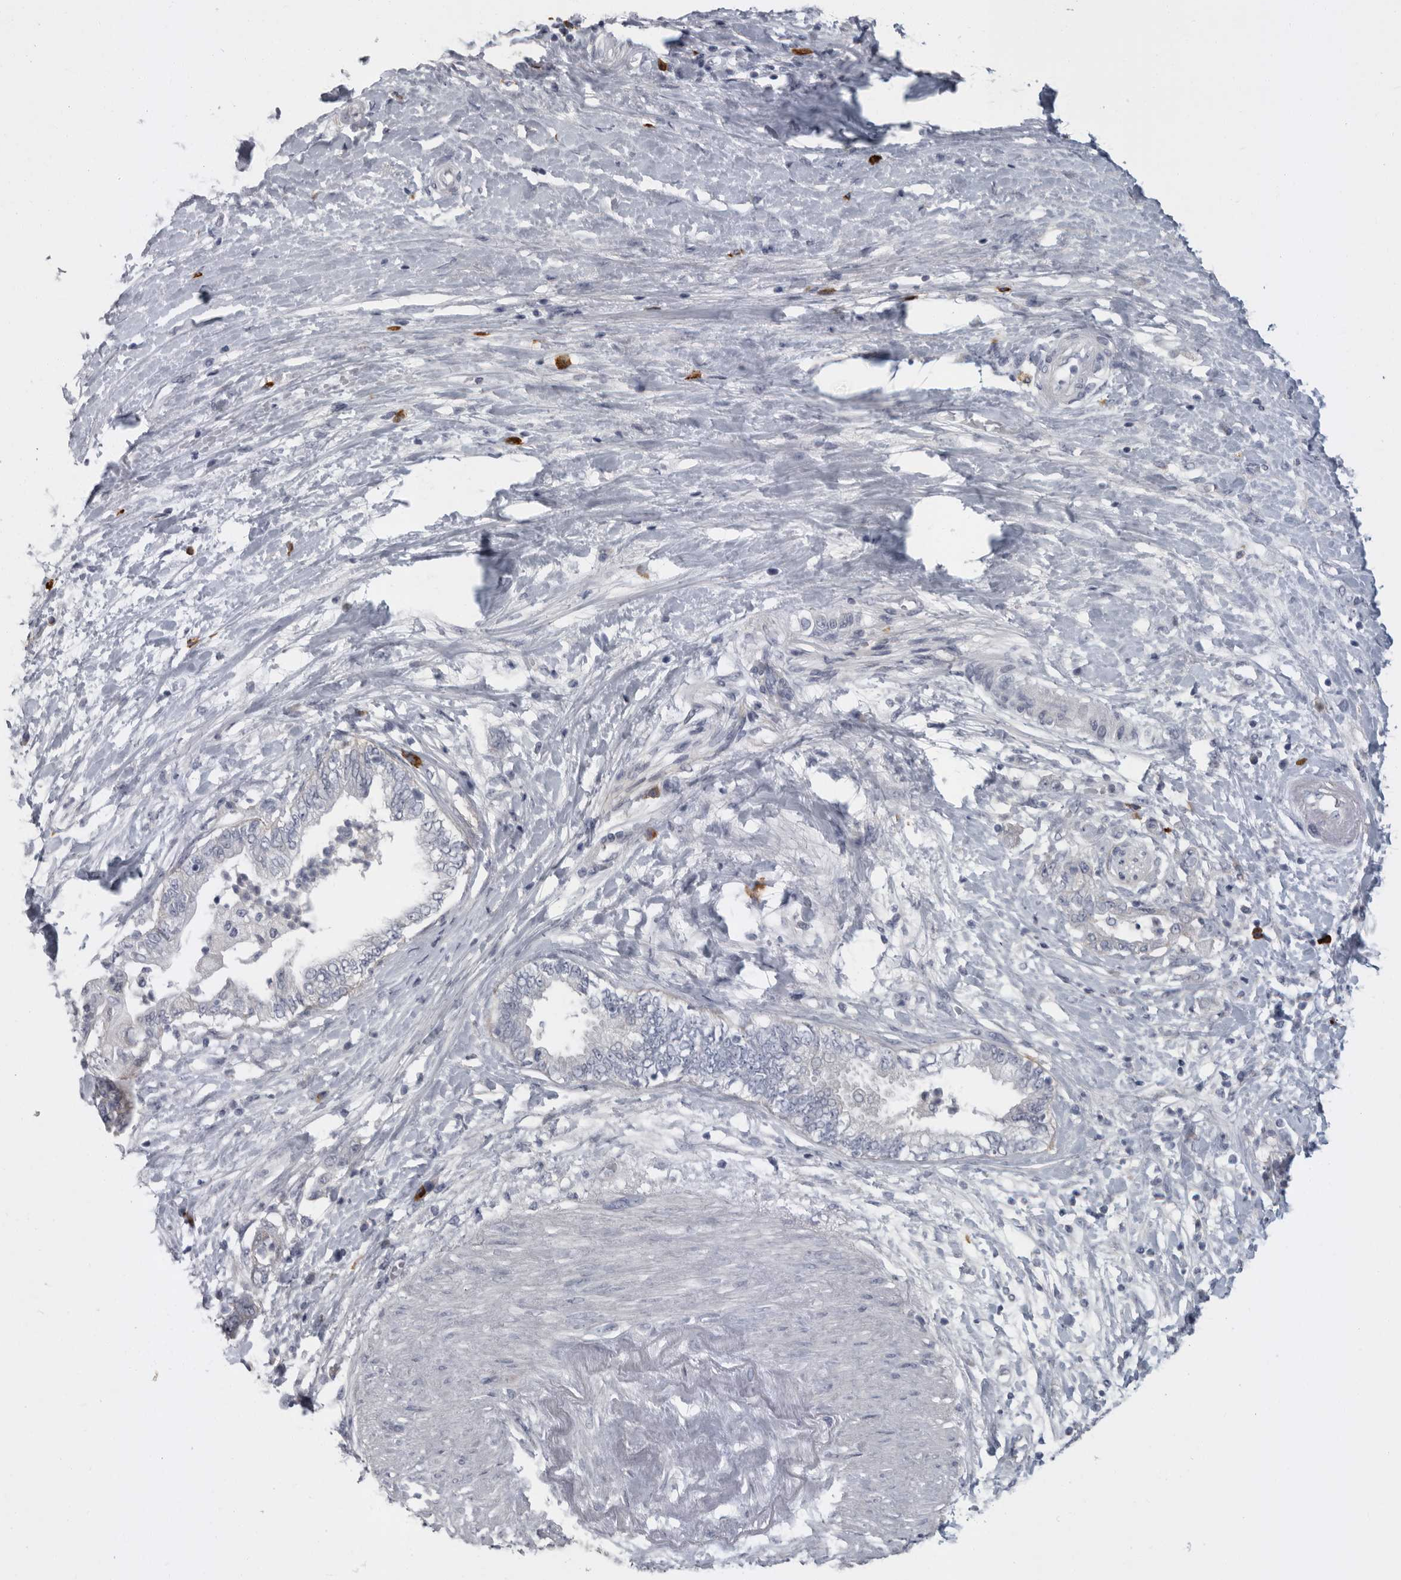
{"staining": {"intensity": "negative", "quantity": "none", "location": "none"}, "tissue": "pancreatic cancer", "cell_type": "Tumor cells", "image_type": "cancer", "snomed": [{"axis": "morphology", "description": "Adenocarcinoma, NOS"}, {"axis": "topography", "description": "Pancreas"}], "caption": "Immunohistochemical staining of human pancreatic cancer shows no significant expression in tumor cells. Brightfield microscopy of IHC stained with DAB (3,3'-diaminobenzidine) (brown) and hematoxylin (blue), captured at high magnification.", "gene": "SLC25A39", "patient": {"sex": "female", "age": 73}}